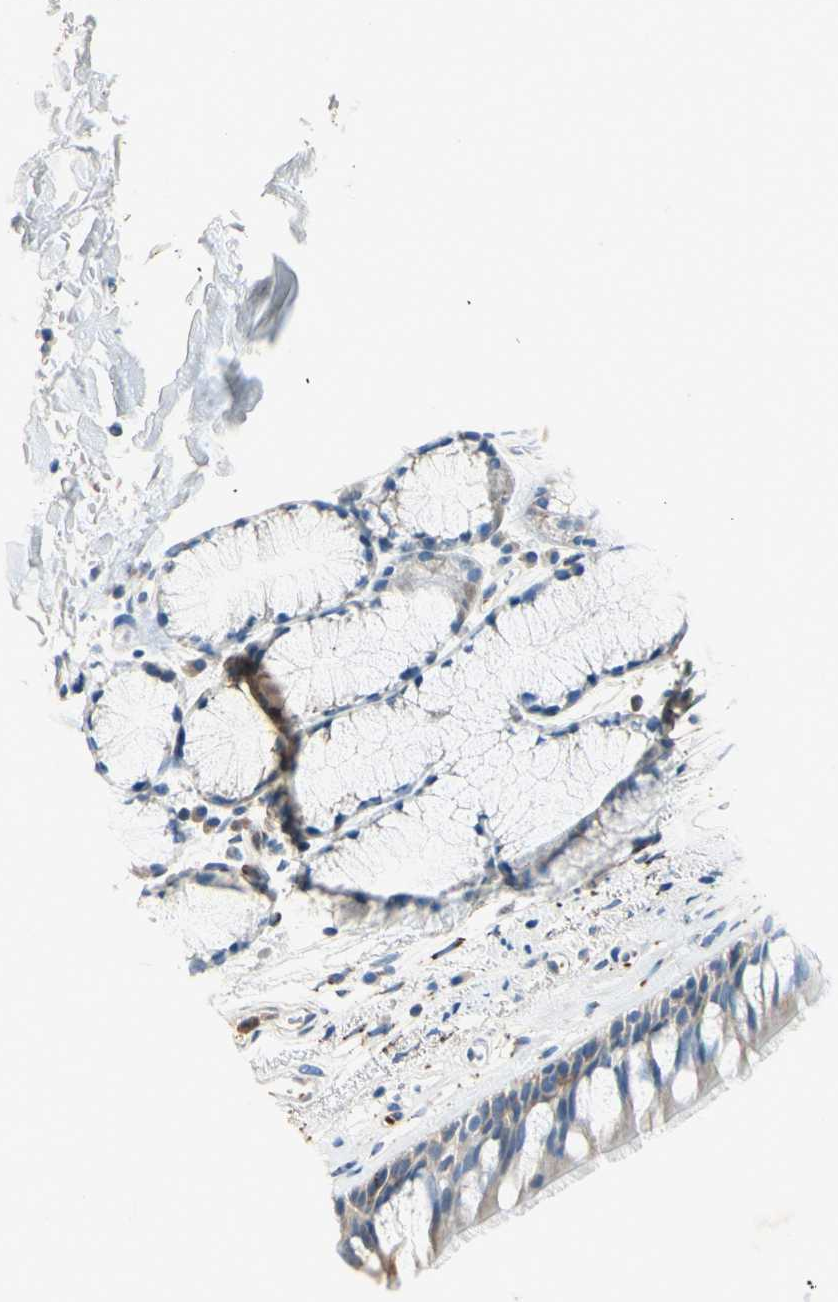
{"staining": {"intensity": "weak", "quantity": ">75%", "location": "cytoplasmic/membranous"}, "tissue": "bronchus", "cell_type": "Respiratory epithelial cells", "image_type": "normal", "snomed": [{"axis": "morphology", "description": "Normal tissue, NOS"}, {"axis": "morphology", "description": "Adenocarcinoma, NOS"}, {"axis": "topography", "description": "Bronchus"}, {"axis": "topography", "description": "Lung"}], "caption": "Immunohistochemistry (IHC) of normal human bronchus demonstrates low levels of weak cytoplasmic/membranous positivity in approximately >75% of respiratory epithelial cells. (Stains: DAB (3,3'-diaminobenzidine) in brown, nuclei in blue, Microscopy: brightfield microscopy at high magnification).", "gene": "LY6G6F", "patient": {"sex": "female", "age": 54}}